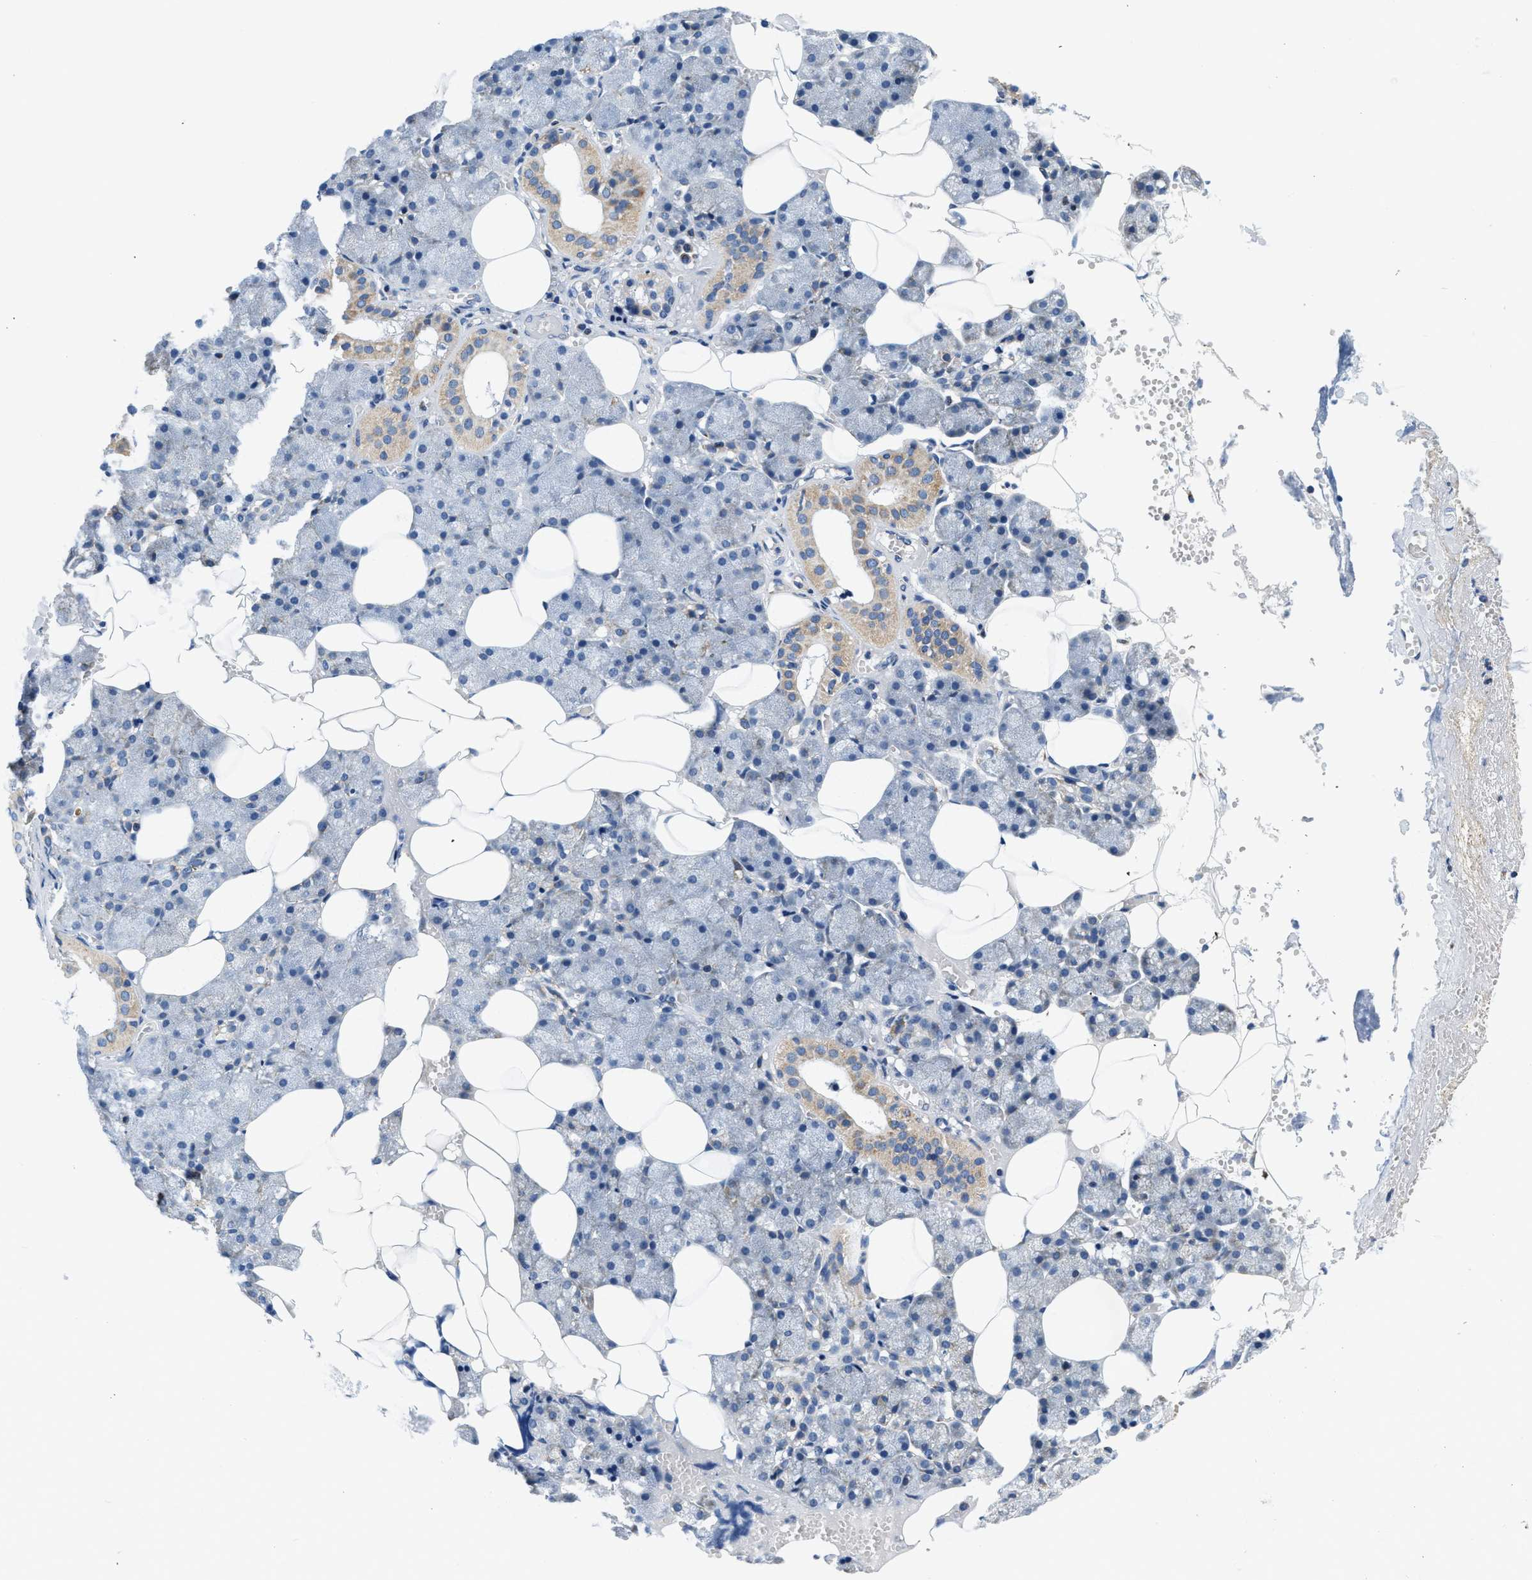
{"staining": {"intensity": "moderate", "quantity": "25%-75%", "location": "cytoplasmic/membranous"}, "tissue": "salivary gland", "cell_type": "Glandular cells", "image_type": "normal", "snomed": [{"axis": "morphology", "description": "Normal tissue, NOS"}, {"axis": "topography", "description": "Salivary gland"}], "caption": "Normal salivary gland reveals moderate cytoplasmic/membranous expression in about 25%-75% of glandular cells.", "gene": "SFXN1", "patient": {"sex": "male", "age": 62}}